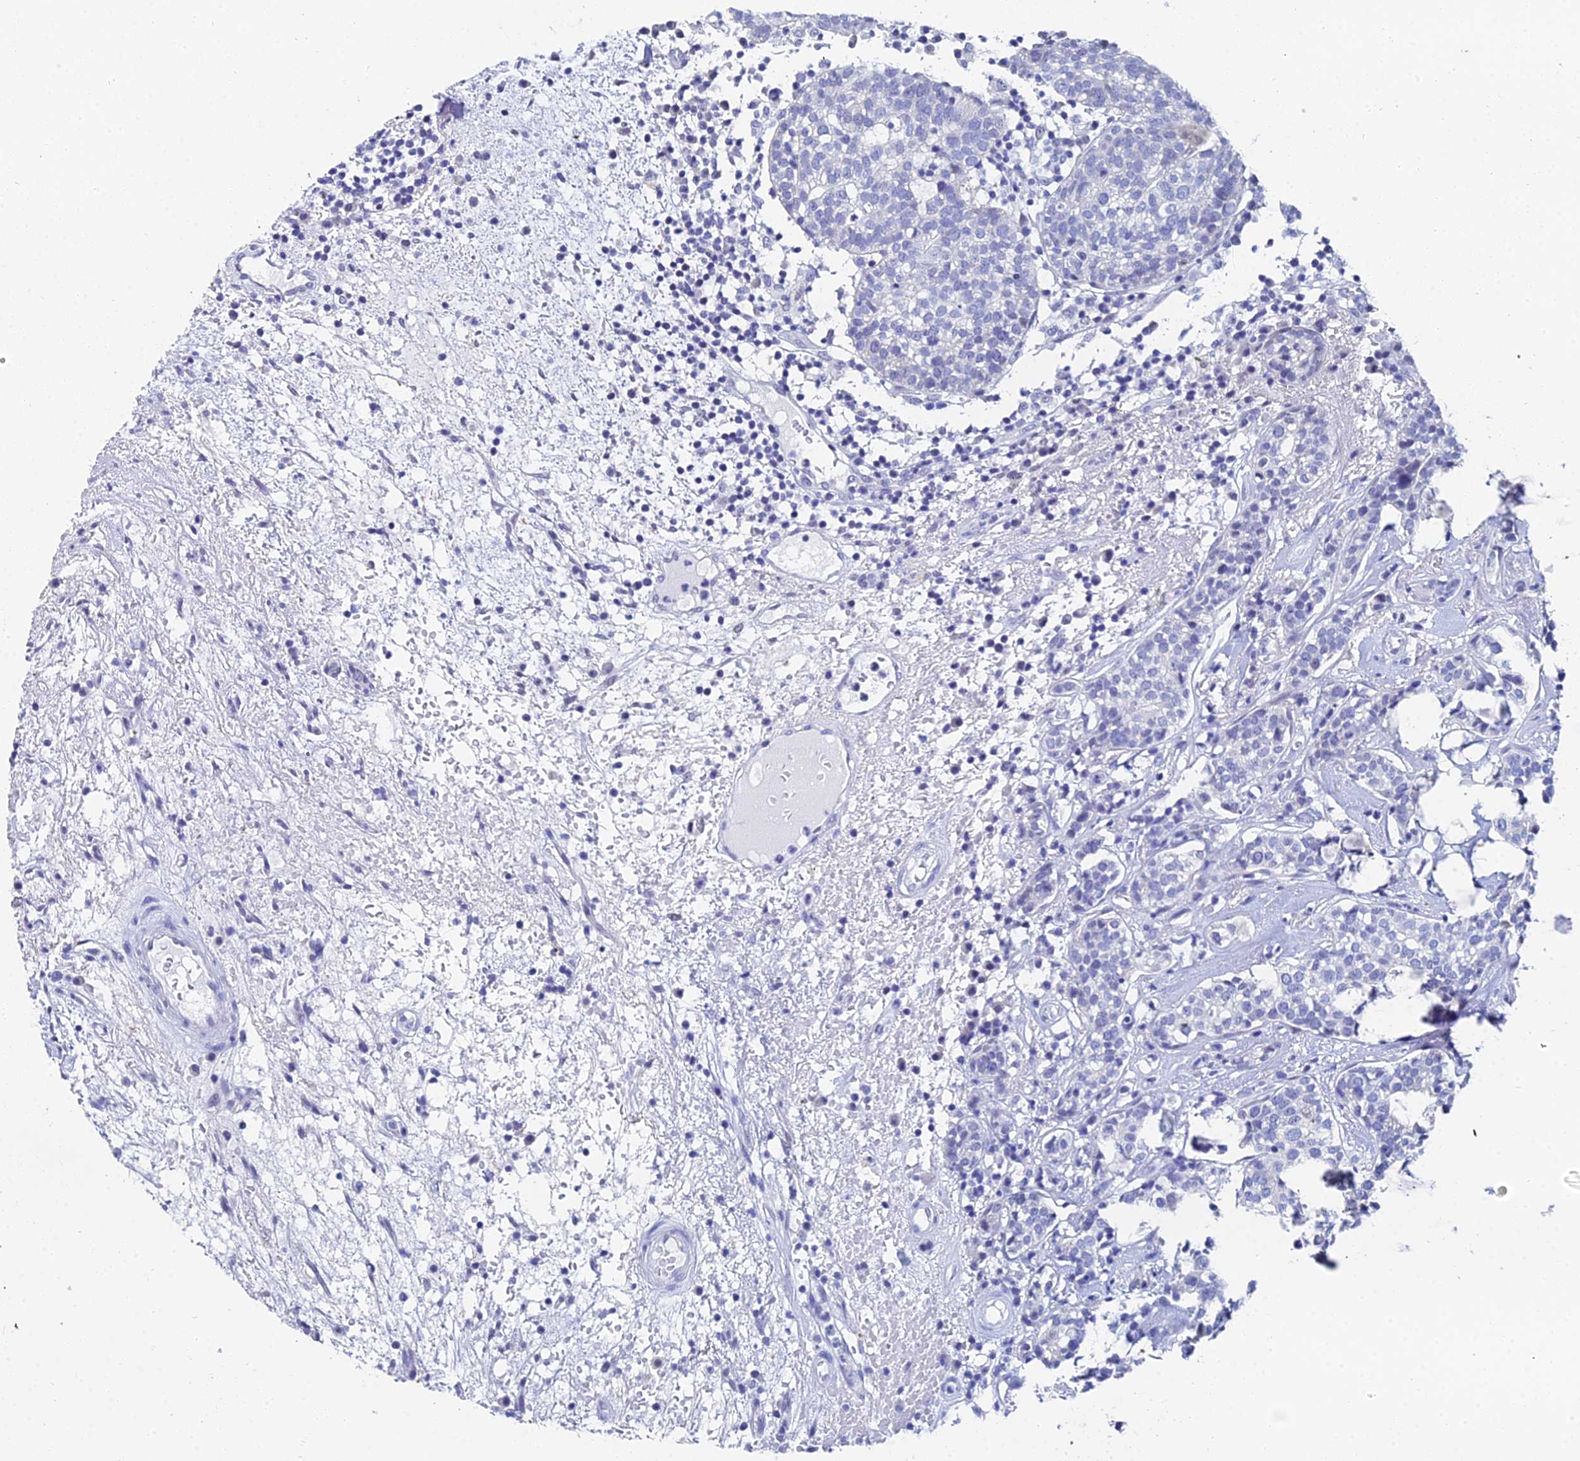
{"staining": {"intensity": "negative", "quantity": "none", "location": "none"}, "tissue": "head and neck cancer", "cell_type": "Tumor cells", "image_type": "cancer", "snomed": [{"axis": "morphology", "description": "Adenocarcinoma, NOS"}, {"axis": "topography", "description": "Salivary gland"}, {"axis": "topography", "description": "Head-Neck"}], "caption": "A histopathology image of human head and neck cancer is negative for staining in tumor cells. (DAB IHC, high magnification).", "gene": "OCM", "patient": {"sex": "female", "age": 65}}